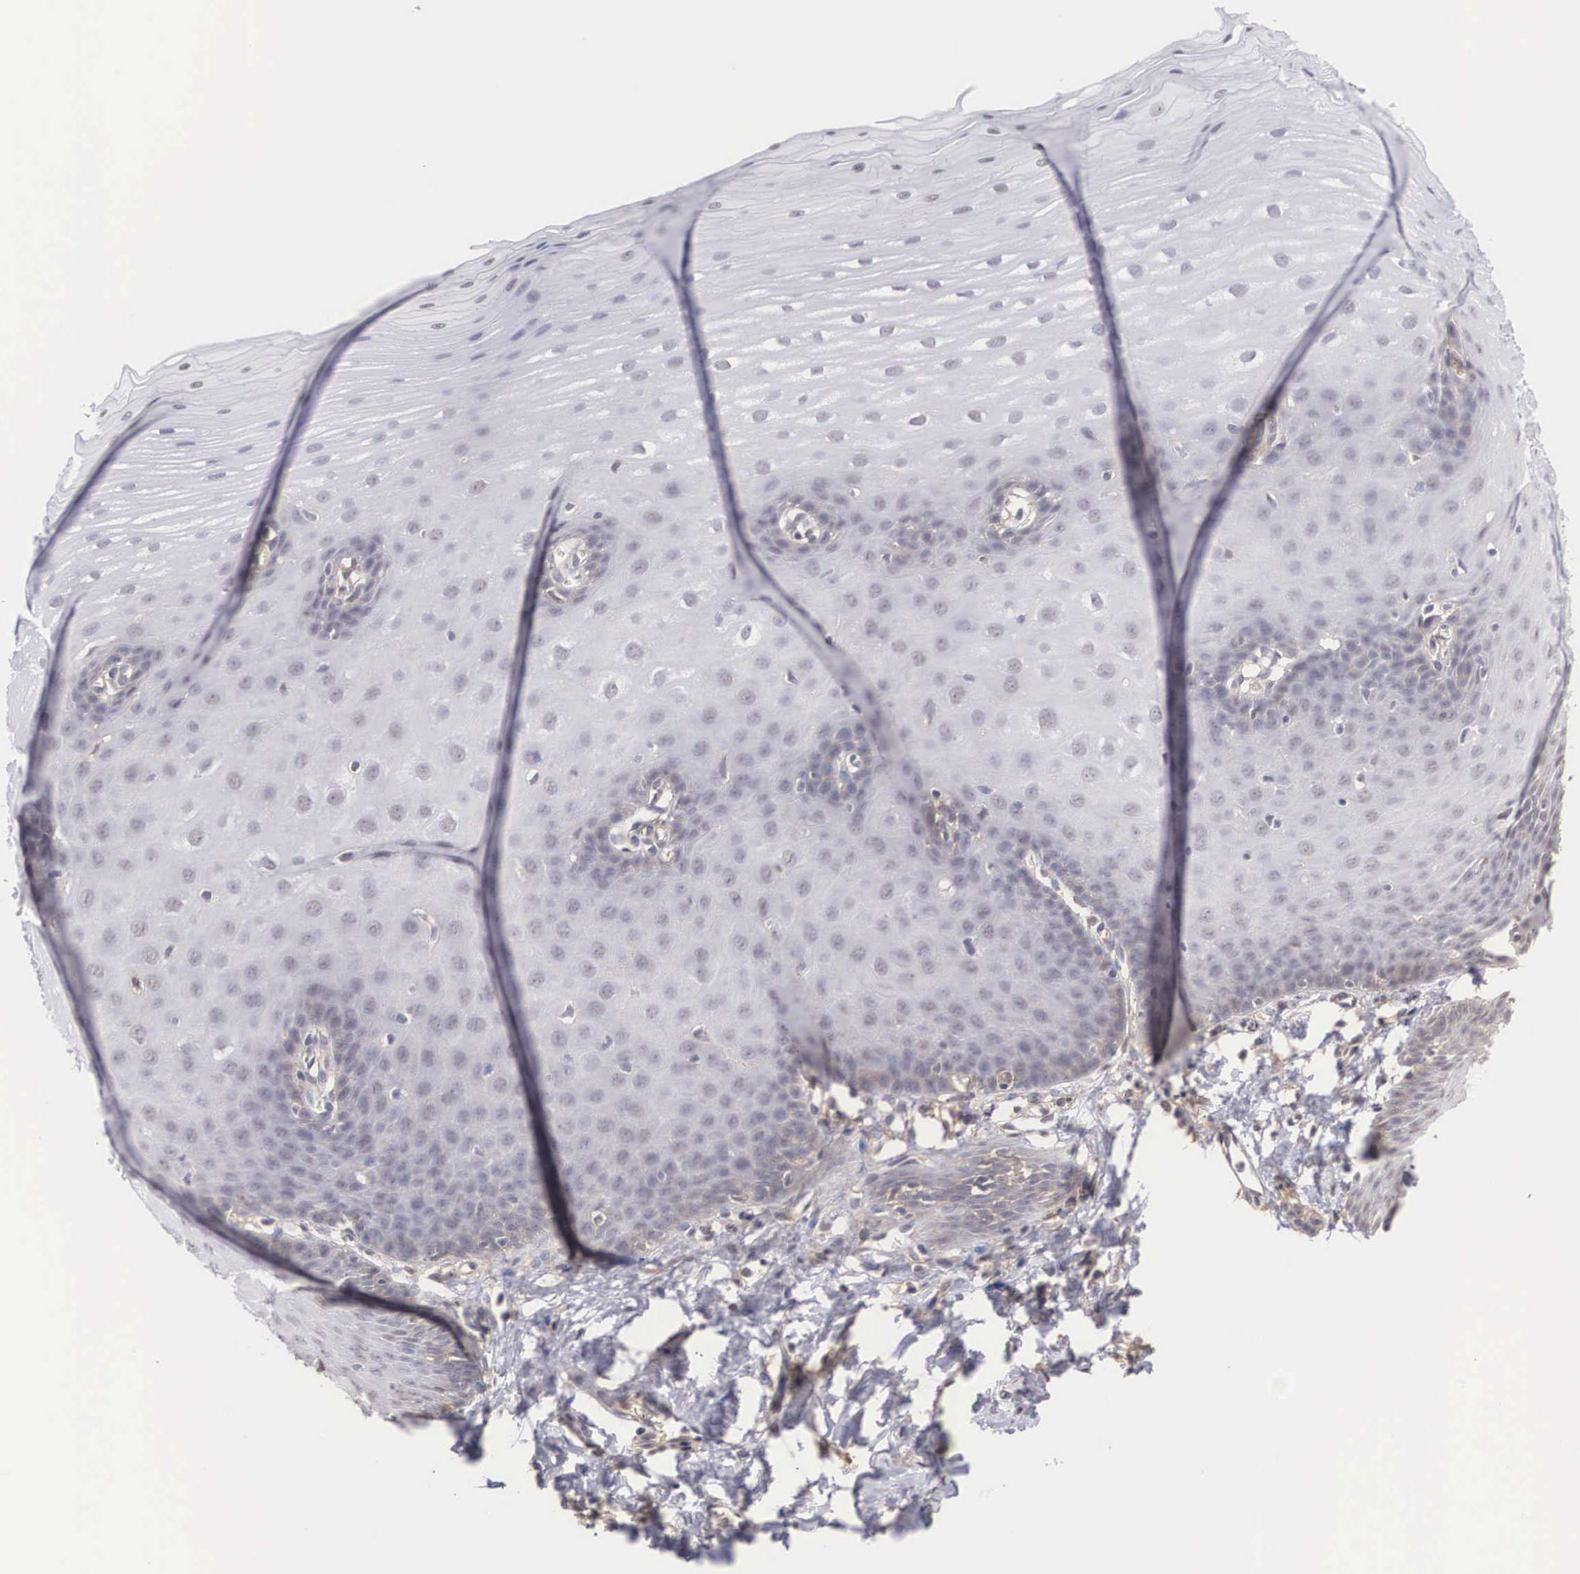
{"staining": {"intensity": "negative", "quantity": "none", "location": "none"}, "tissue": "esophagus", "cell_type": "Squamous epithelial cells", "image_type": "normal", "snomed": [{"axis": "morphology", "description": "Normal tissue, NOS"}, {"axis": "topography", "description": "Esophagus"}], "caption": "Histopathology image shows no protein expression in squamous epithelial cells of normal esophagus. (Brightfield microscopy of DAB immunohistochemistry (IHC) at high magnification).", "gene": "NR4A2", "patient": {"sex": "male", "age": 70}}